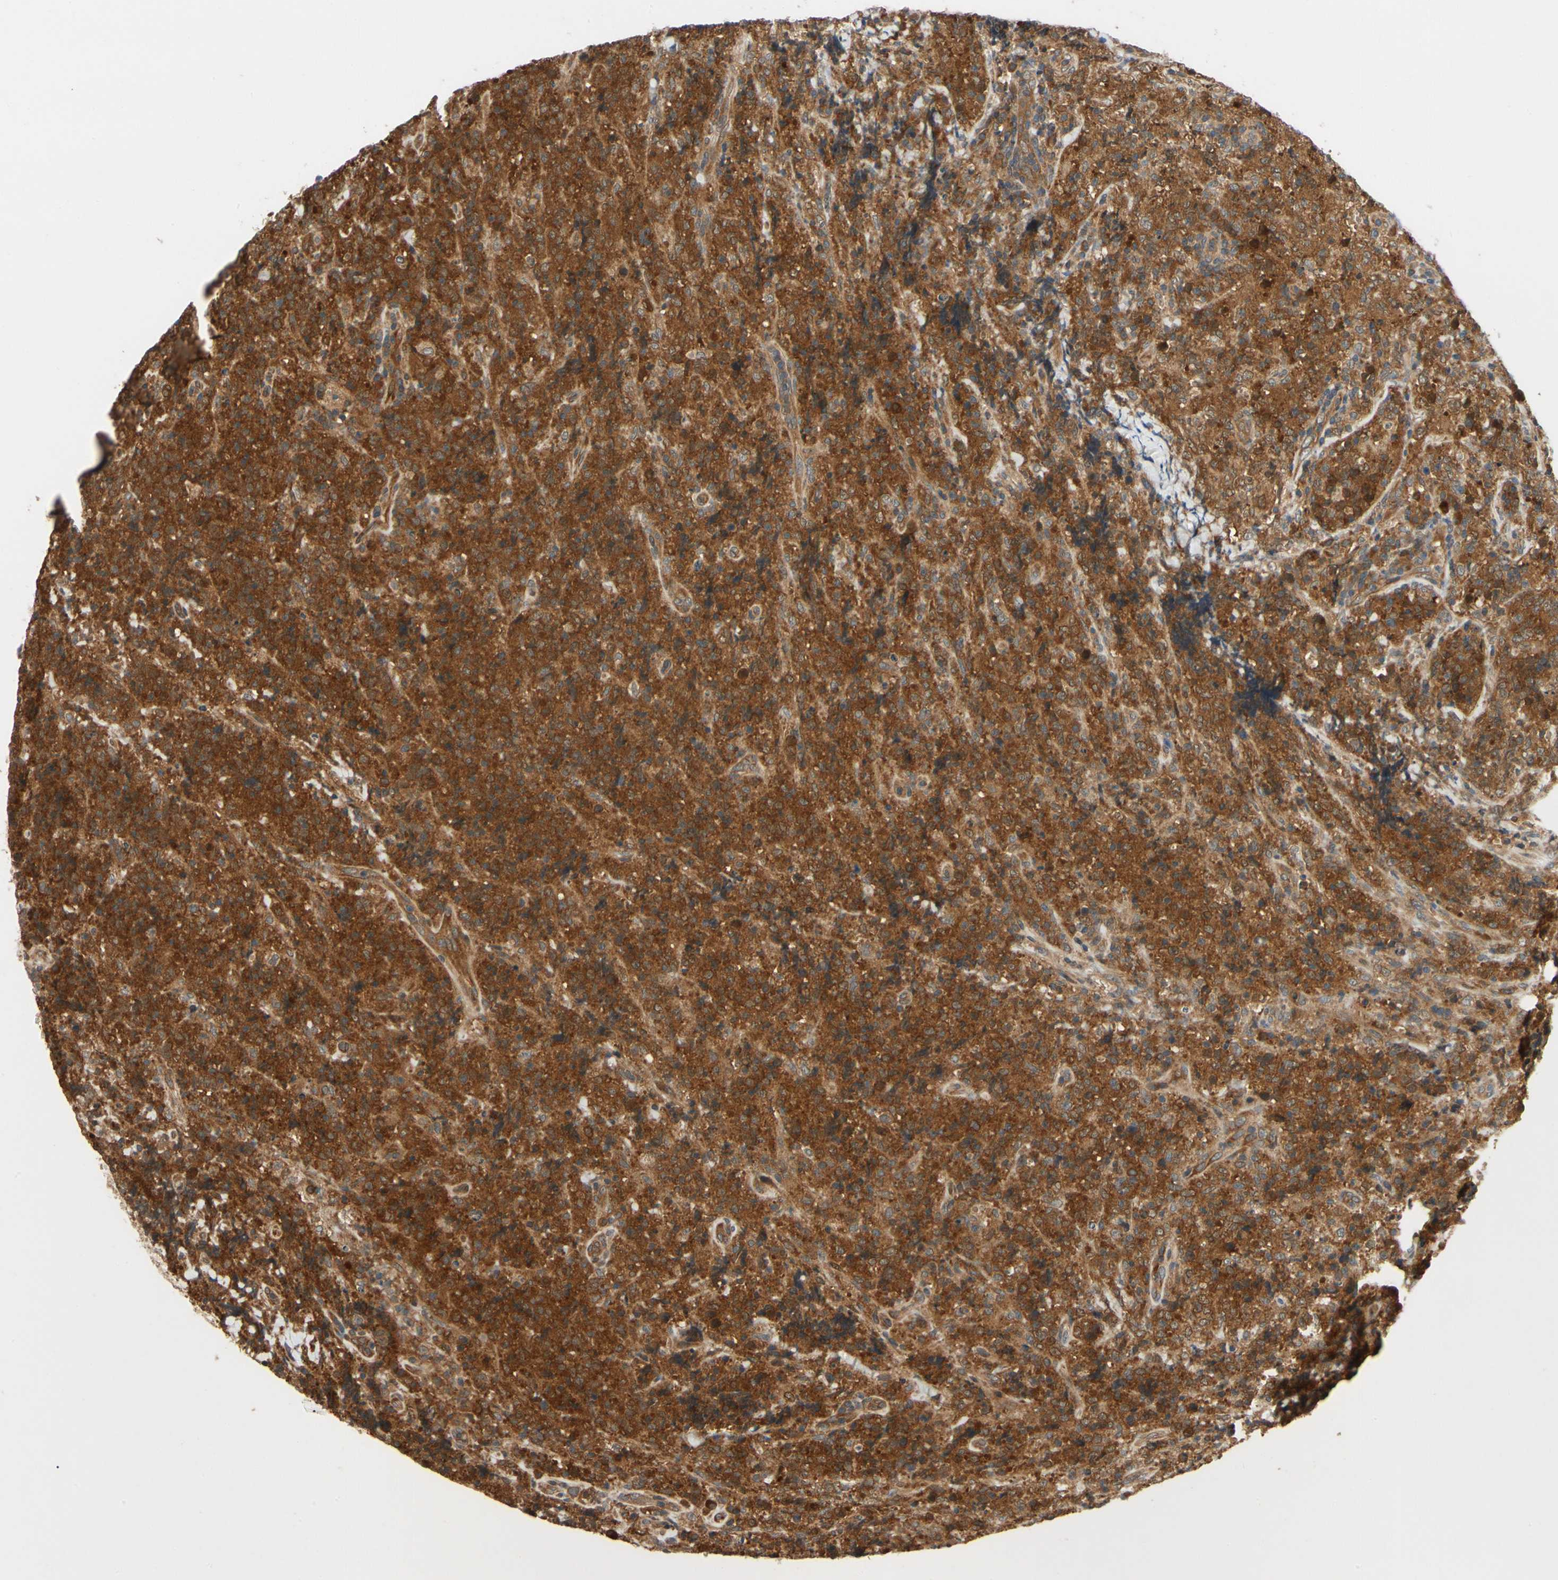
{"staining": {"intensity": "strong", "quantity": ">75%", "location": "cytoplasmic/membranous"}, "tissue": "lymphoma", "cell_type": "Tumor cells", "image_type": "cancer", "snomed": [{"axis": "morphology", "description": "Malignant lymphoma, non-Hodgkin's type, High grade"}, {"axis": "topography", "description": "Tonsil"}], "caption": "High-grade malignant lymphoma, non-Hodgkin's type was stained to show a protein in brown. There is high levels of strong cytoplasmic/membranous expression in about >75% of tumor cells.", "gene": "TDRP", "patient": {"sex": "female", "age": 36}}